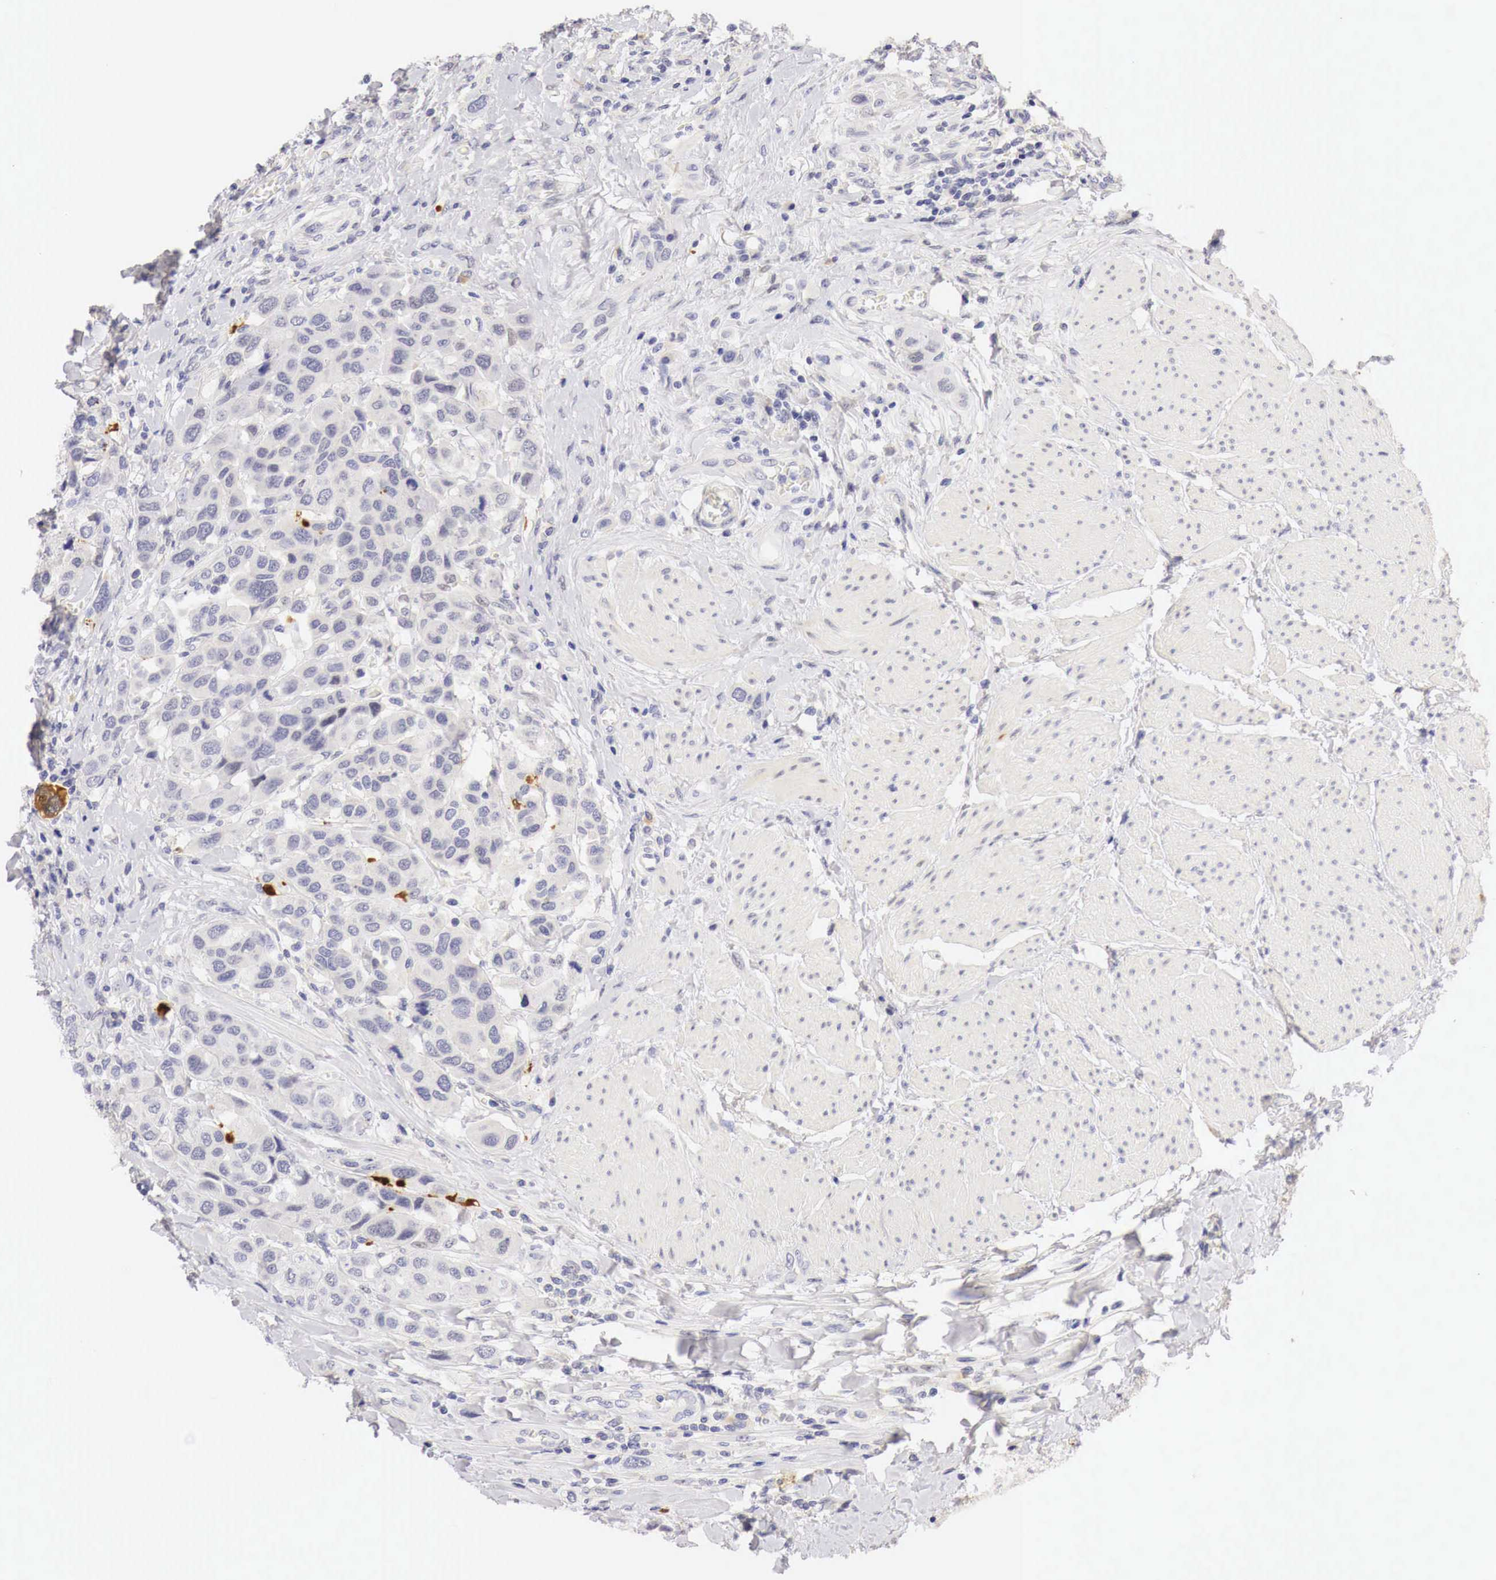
{"staining": {"intensity": "negative", "quantity": "none", "location": "none"}, "tissue": "urothelial cancer", "cell_type": "Tumor cells", "image_type": "cancer", "snomed": [{"axis": "morphology", "description": "Urothelial carcinoma, High grade"}, {"axis": "topography", "description": "Urinary bladder"}], "caption": "The micrograph displays no staining of tumor cells in urothelial cancer.", "gene": "CASP3", "patient": {"sex": "male", "age": 50}}